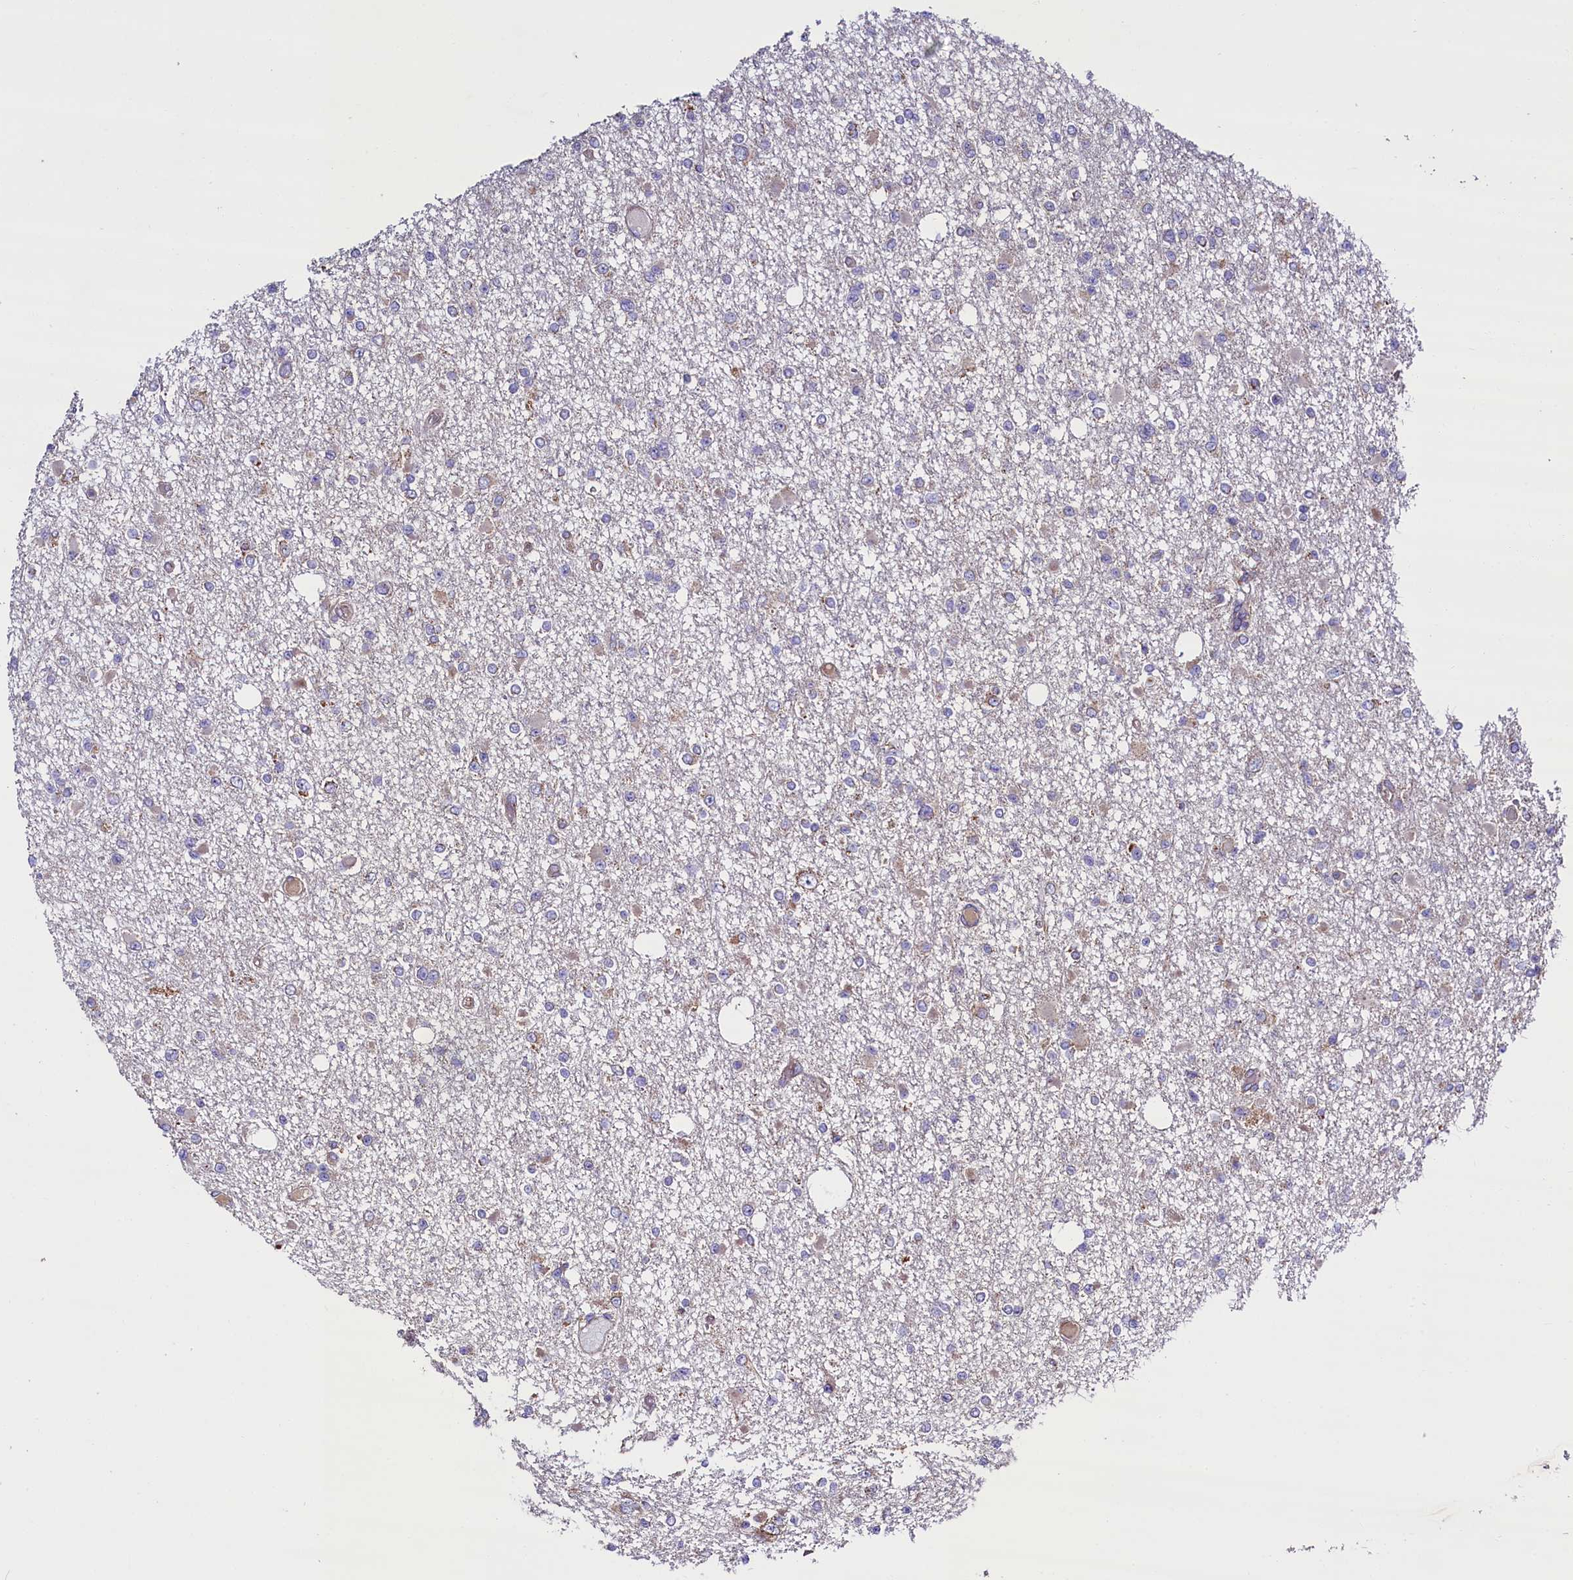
{"staining": {"intensity": "negative", "quantity": "none", "location": "none"}, "tissue": "glioma", "cell_type": "Tumor cells", "image_type": "cancer", "snomed": [{"axis": "morphology", "description": "Glioma, malignant, Low grade"}, {"axis": "topography", "description": "Brain"}], "caption": "A high-resolution histopathology image shows immunohistochemistry (IHC) staining of glioma, which reveals no significant positivity in tumor cells.", "gene": "ZSWIM1", "patient": {"sex": "female", "age": 22}}